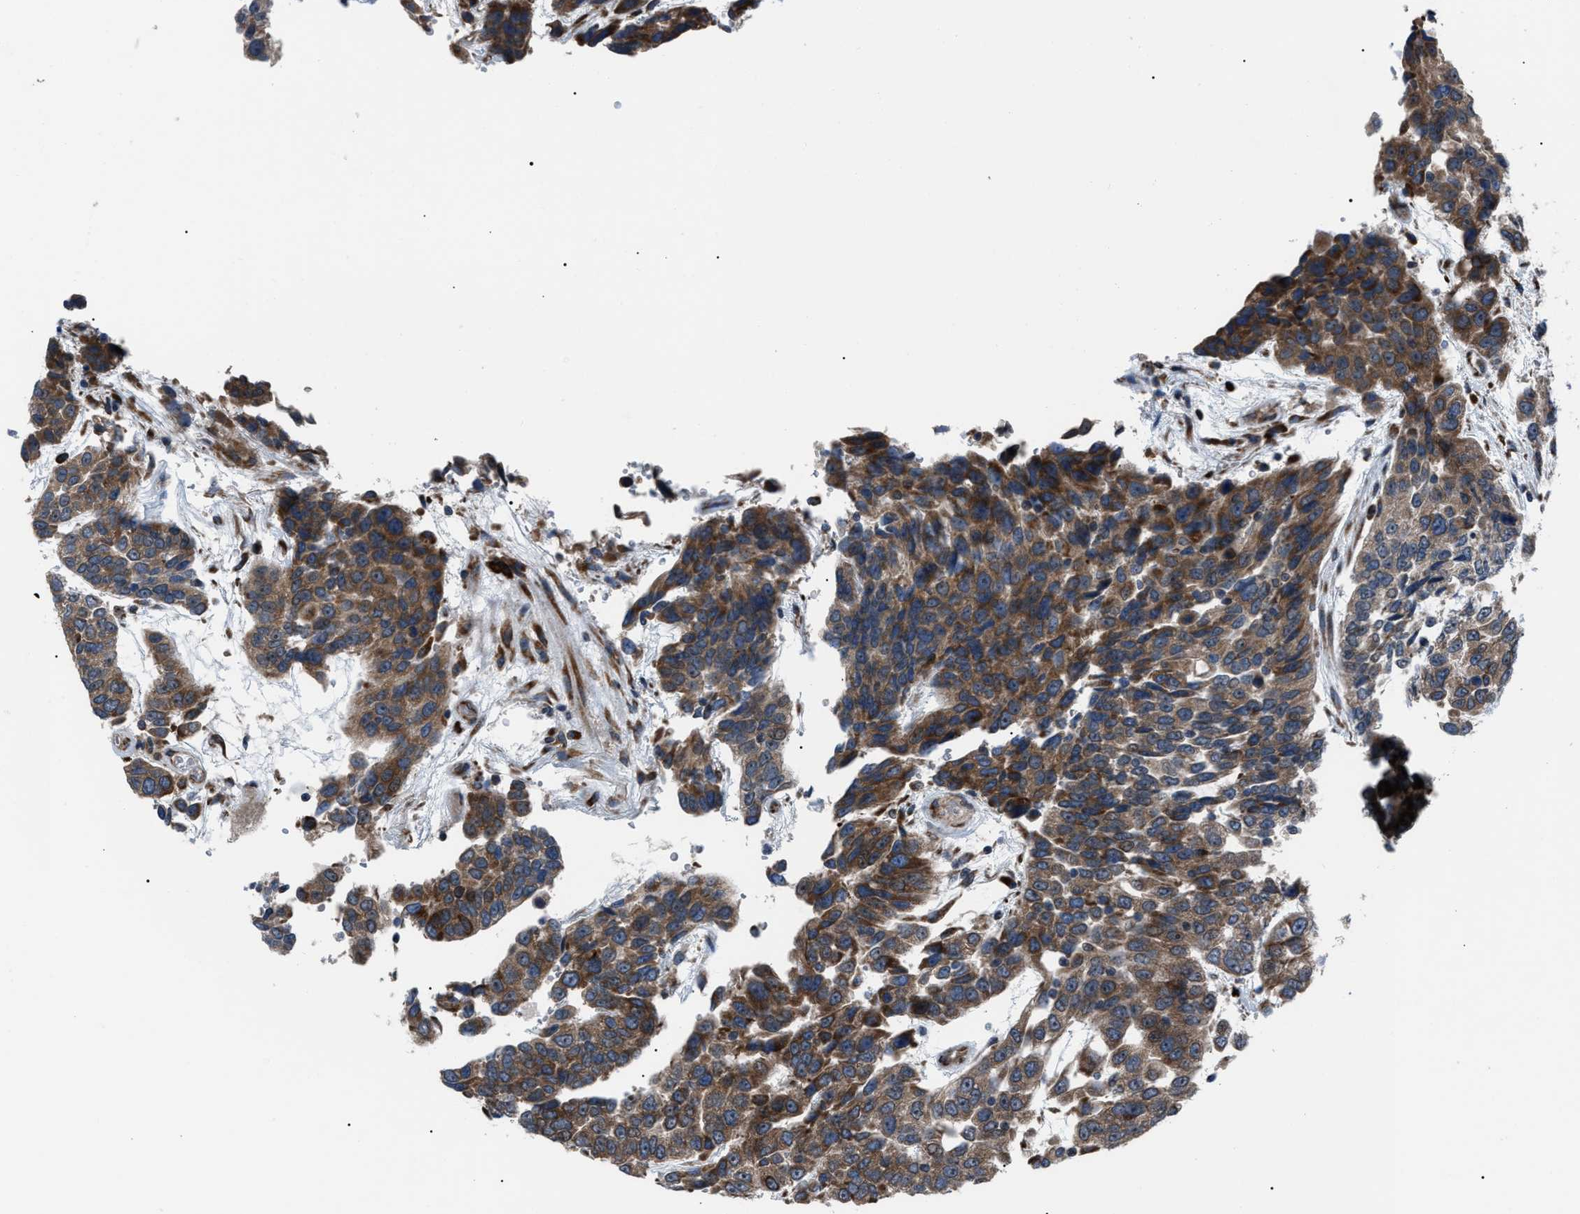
{"staining": {"intensity": "moderate", "quantity": ">75%", "location": "cytoplasmic/membranous"}, "tissue": "urothelial cancer", "cell_type": "Tumor cells", "image_type": "cancer", "snomed": [{"axis": "morphology", "description": "Urothelial carcinoma, High grade"}, {"axis": "topography", "description": "Urinary bladder"}], "caption": "Immunohistochemical staining of human urothelial cancer reveals moderate cytoplasmic/membranous protein staining in approximately >75% of tumor cells.", "gene": "AGO2", "patient": {"sex": "female", "age": 80}}